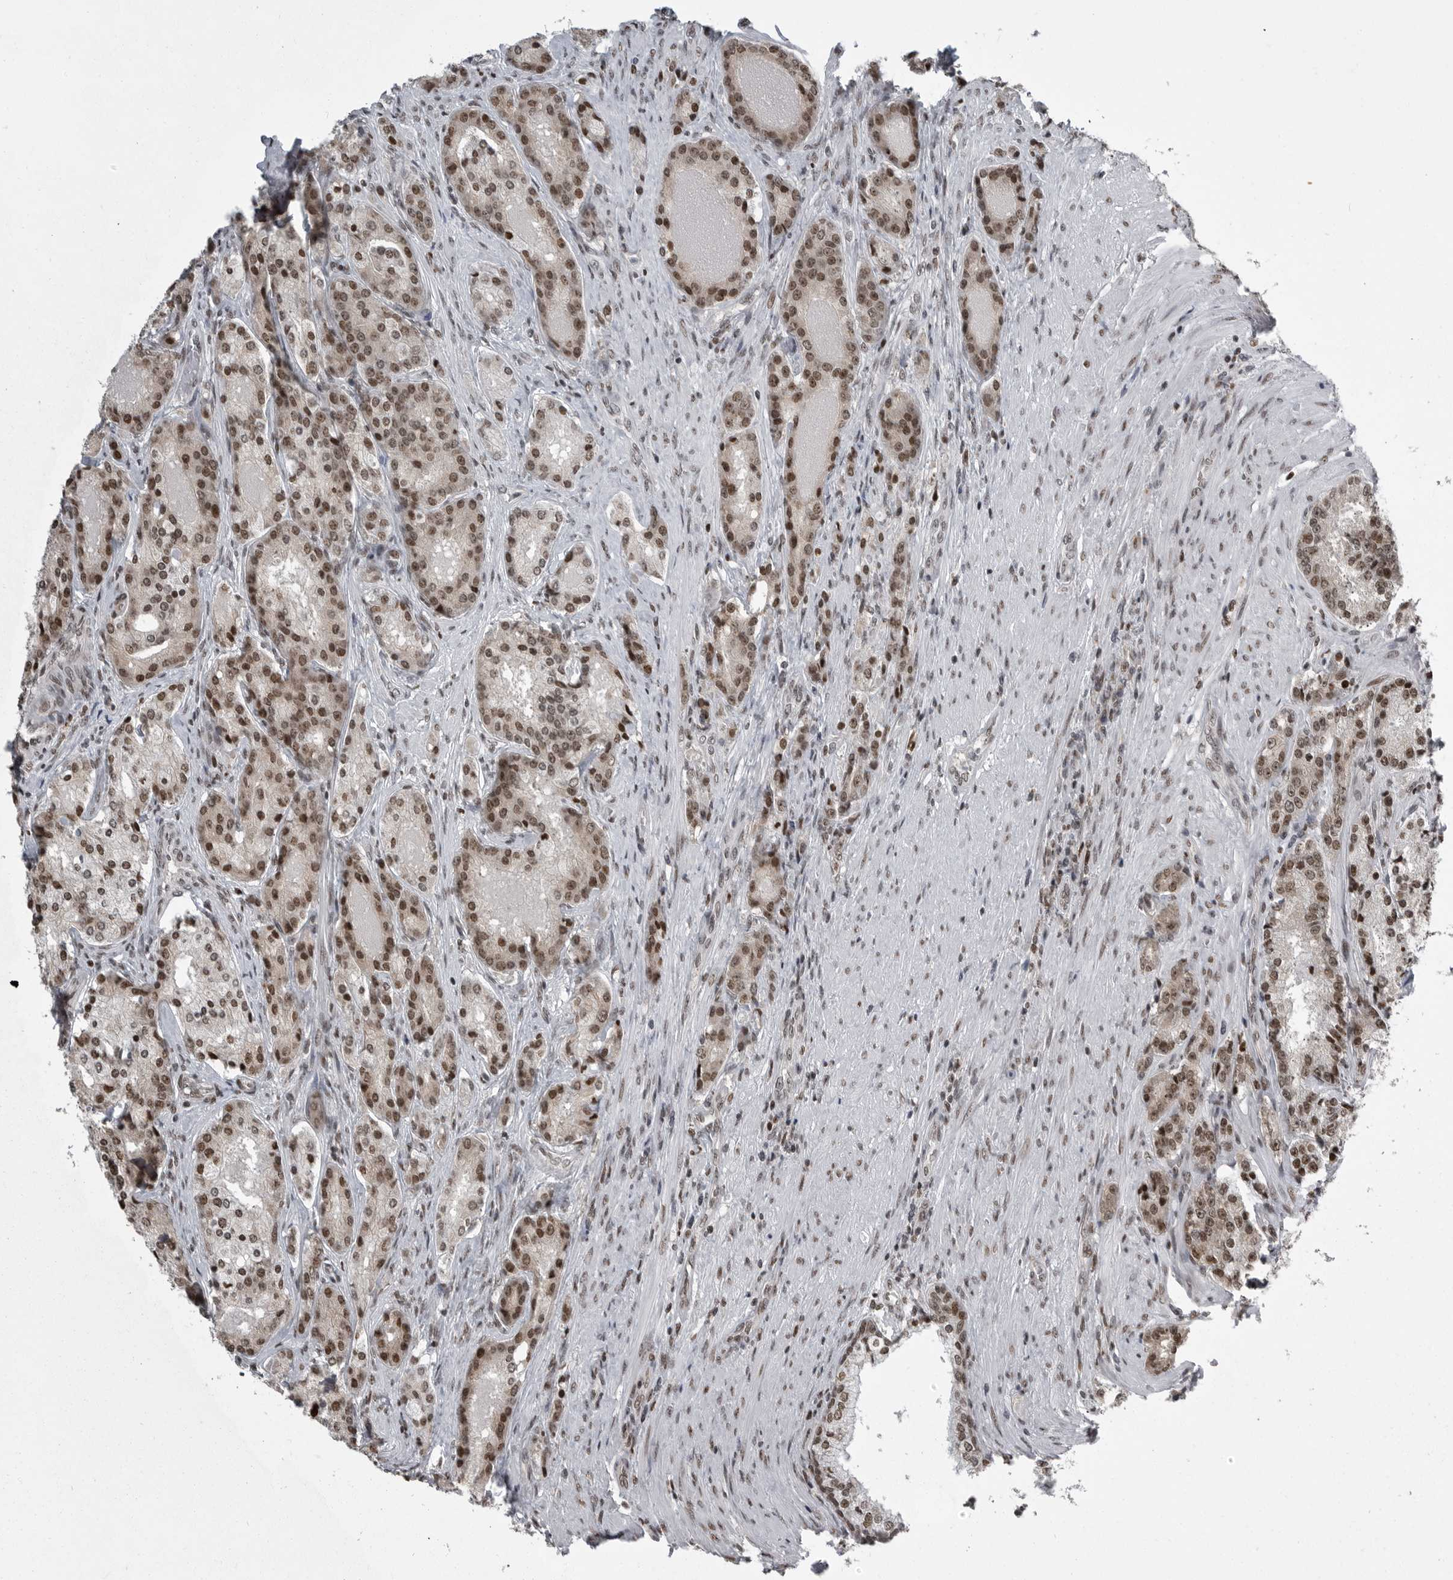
{"staining": {"intensity": "moderate", "quantity": ">75%", "location": "nuclear"}, "tissue": "prostate cancer", "cell_type": "Tumor cells", "image_type": "cancer", "snomed": [{"axis": "morphology", "description": "Adenocarcinoma, High grade"}, {"axis": "topography", "description": "Prostate"}], "caption": "Immunohistochemistry staining of high-grade adenocarcinoma (prostate), which exhibits medium levels of moderate nuclear staining in approximately >75% of tumor cells indicating moderate nuclear protein expression. The staining was performed using DAB (brown) for protein detection and nuclei were counterstained in hematoxylin (blue).", "gene": "YAF2", "patient": {"sex": "male", "age": 60}}